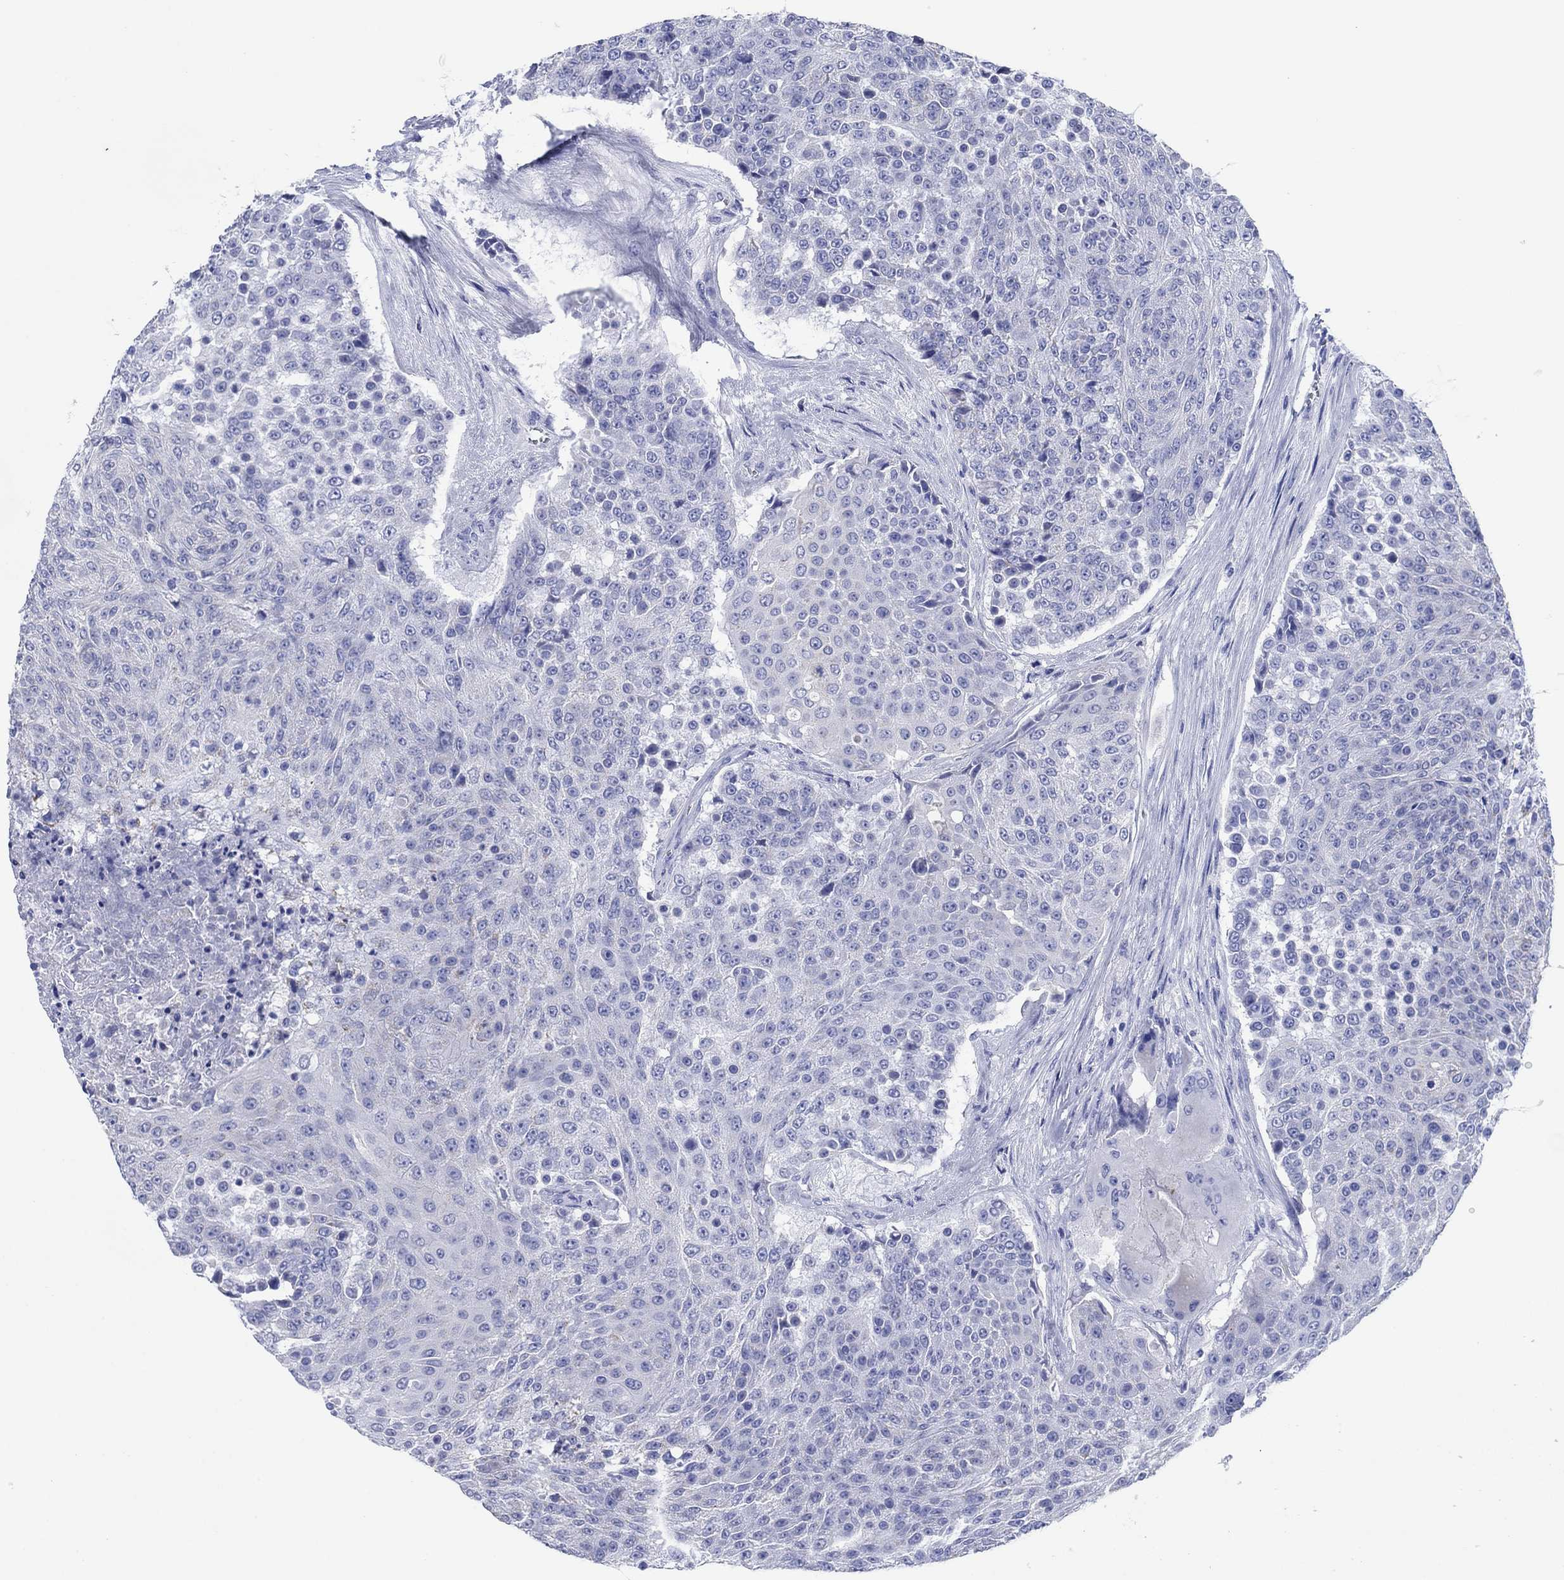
{"staining": {"intensity": "negative", "quantity": "none", "location": "none"}, "tissue": "urothelial cancer", "cell_type": "Tumor cells", "image_type": "cancer", "snomed": [{"axis": "morphology", "description": "Urothelial carcinoma, High grade"}, {"axis": "topography", "description": "Urinary bladder"}], "caption": "Tumor cells show no significant protein expression in urothelial carcinoma (high-grade).", "gene": "HCRT", "patient": {"sex": "female", "age": 63}}